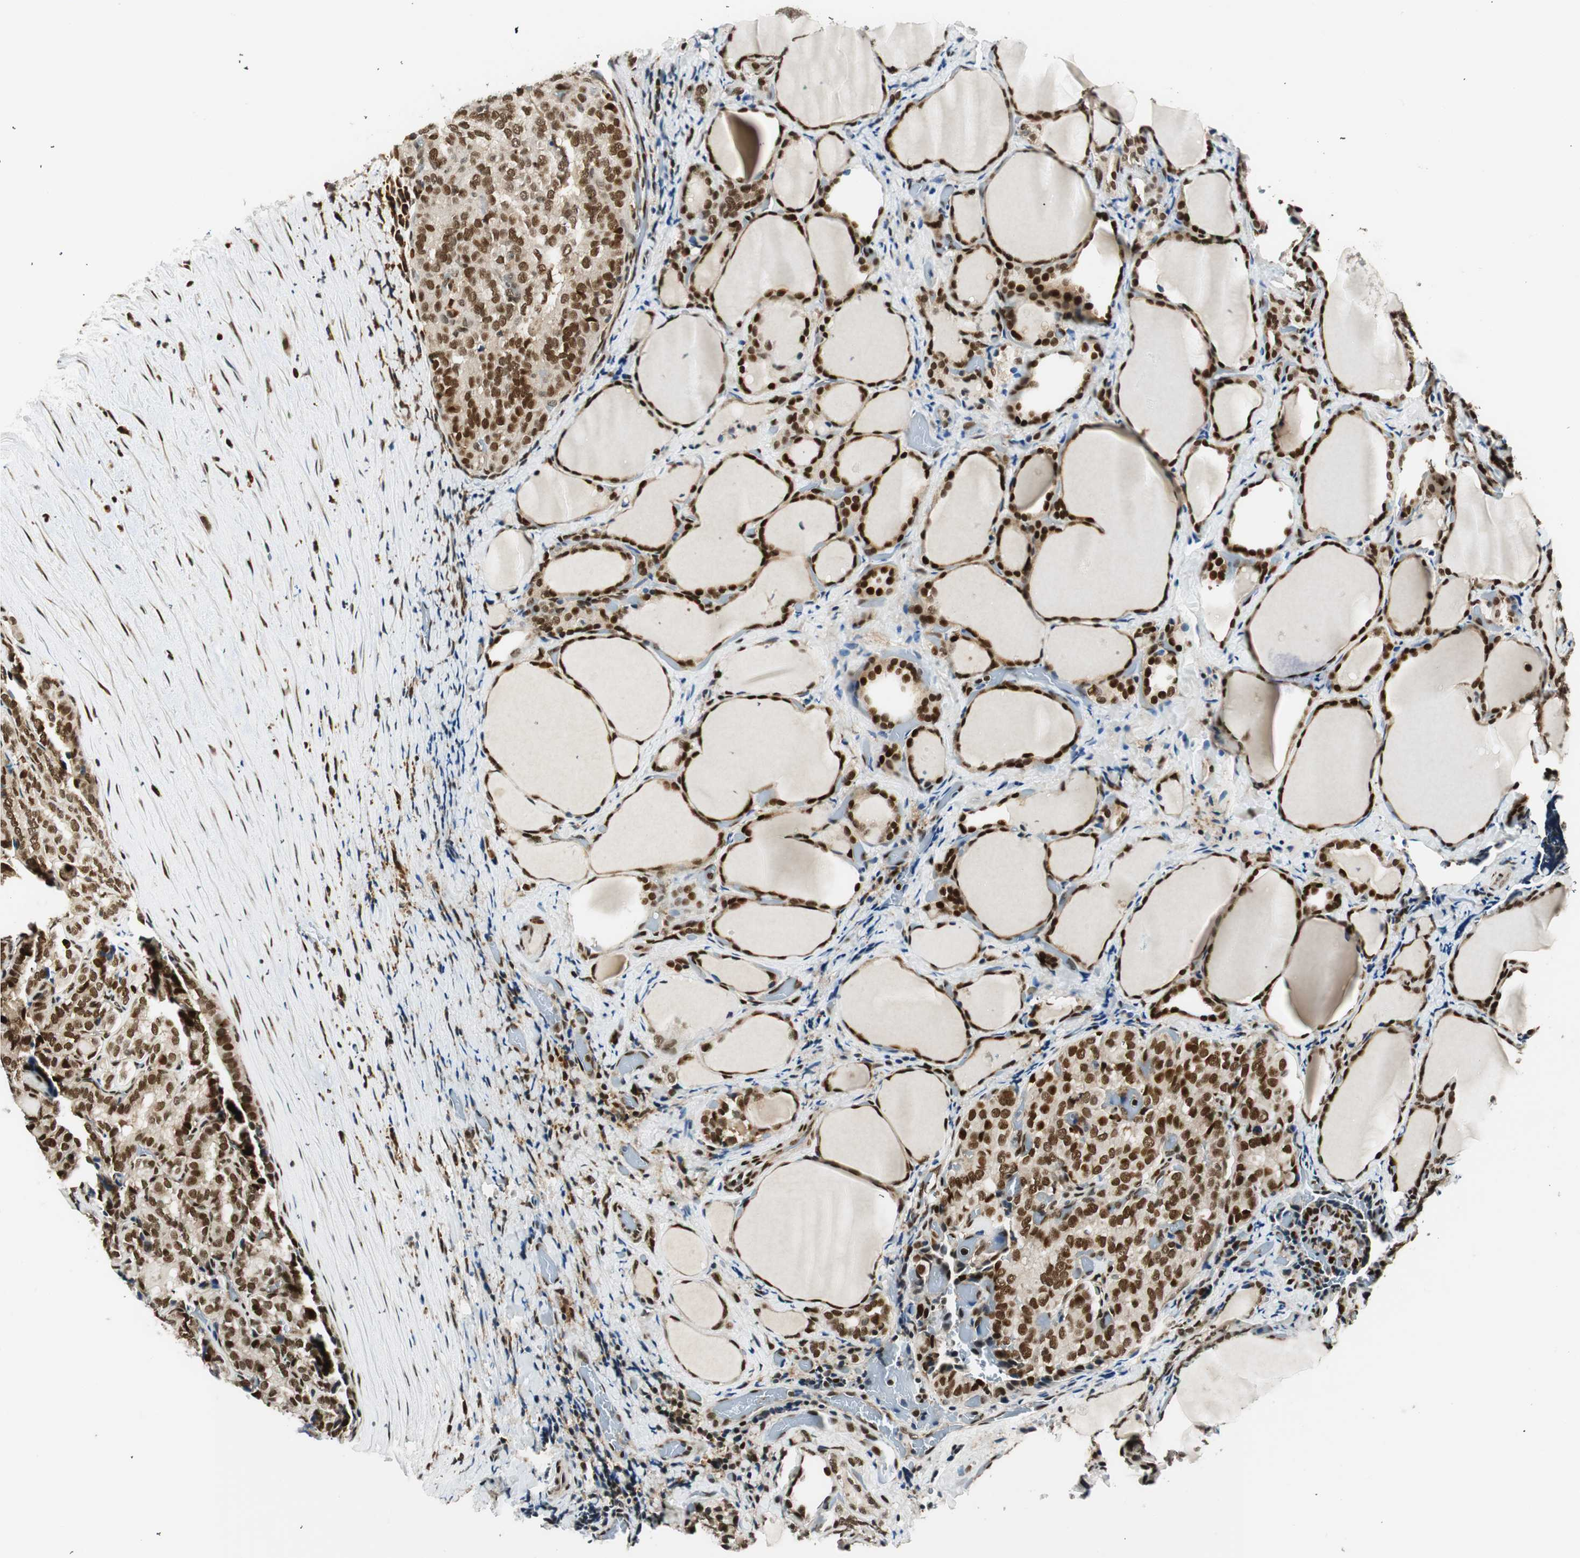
{"staining": {"intensity": "strong", "quantity": ">75%", "location": "nuclear"}, "tissue": "thyroid cancer", "cell_type": "Tumor cells", "image_type": "cancer", "snomed": [{"axis": "morphology", "description": "Normal tissue, NOS"}, {"axis": "morphology", "description": "Papillary adenocarcinoma, NOS"}, {"axis": "topography", "description": "Thyroid gland"}], "caption": "Brown immunohistochemical staining in thyroid papillary adenocarcinoma shows strong nuclear positivity in approximately >75% of tumor cells. (IHC, brightfield microscopy, high magnification).", "gene": "RING1", "patient": {"sex": "female", "age": 30}}